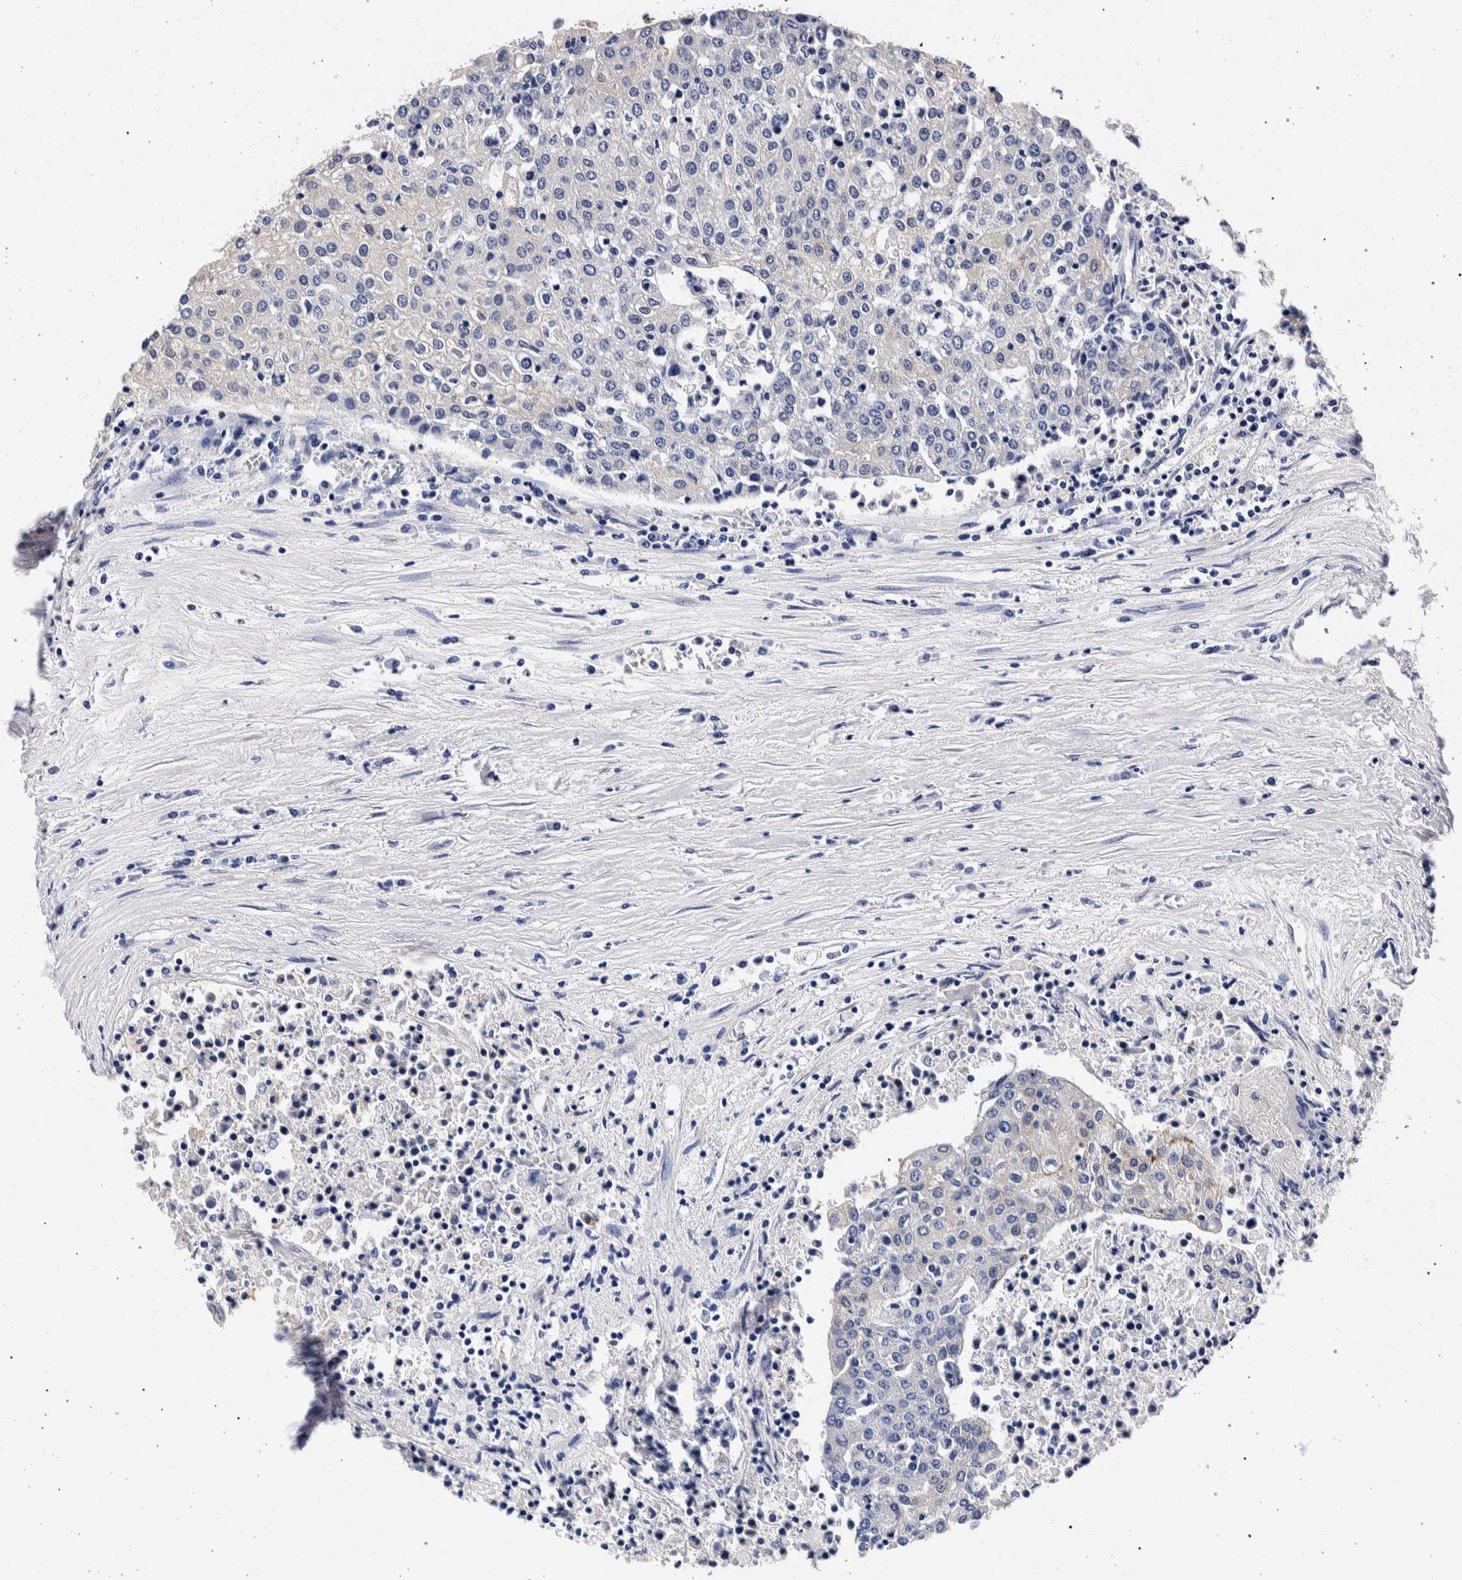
{"staining": {"intensity": "negative", "quantity": "none", "location": "none"}, "tissue": "urothelial cancer", "cell_type": "Tumor cells", "image_type": "cancer", "snomed": [{"axis": "morphology", "description": "Urothelial carcinoma, High grade"}, {"axis": "topography", "description": "Urinary bladder"}], "caption": "This histopathology image is of high-grade urothelial carcinoma stained with IHC to label a protein in brown with the nuclei are counter-stained blue. There is no expression in tumor cells. (Stains: DAB immunohistochemistry (IHC) with hematoxylin counter stain, Microscopy: brightfield microscopy at high magnification).", "gene": "NIBAN2", "patient": {"sex": "female", "age": 85}}